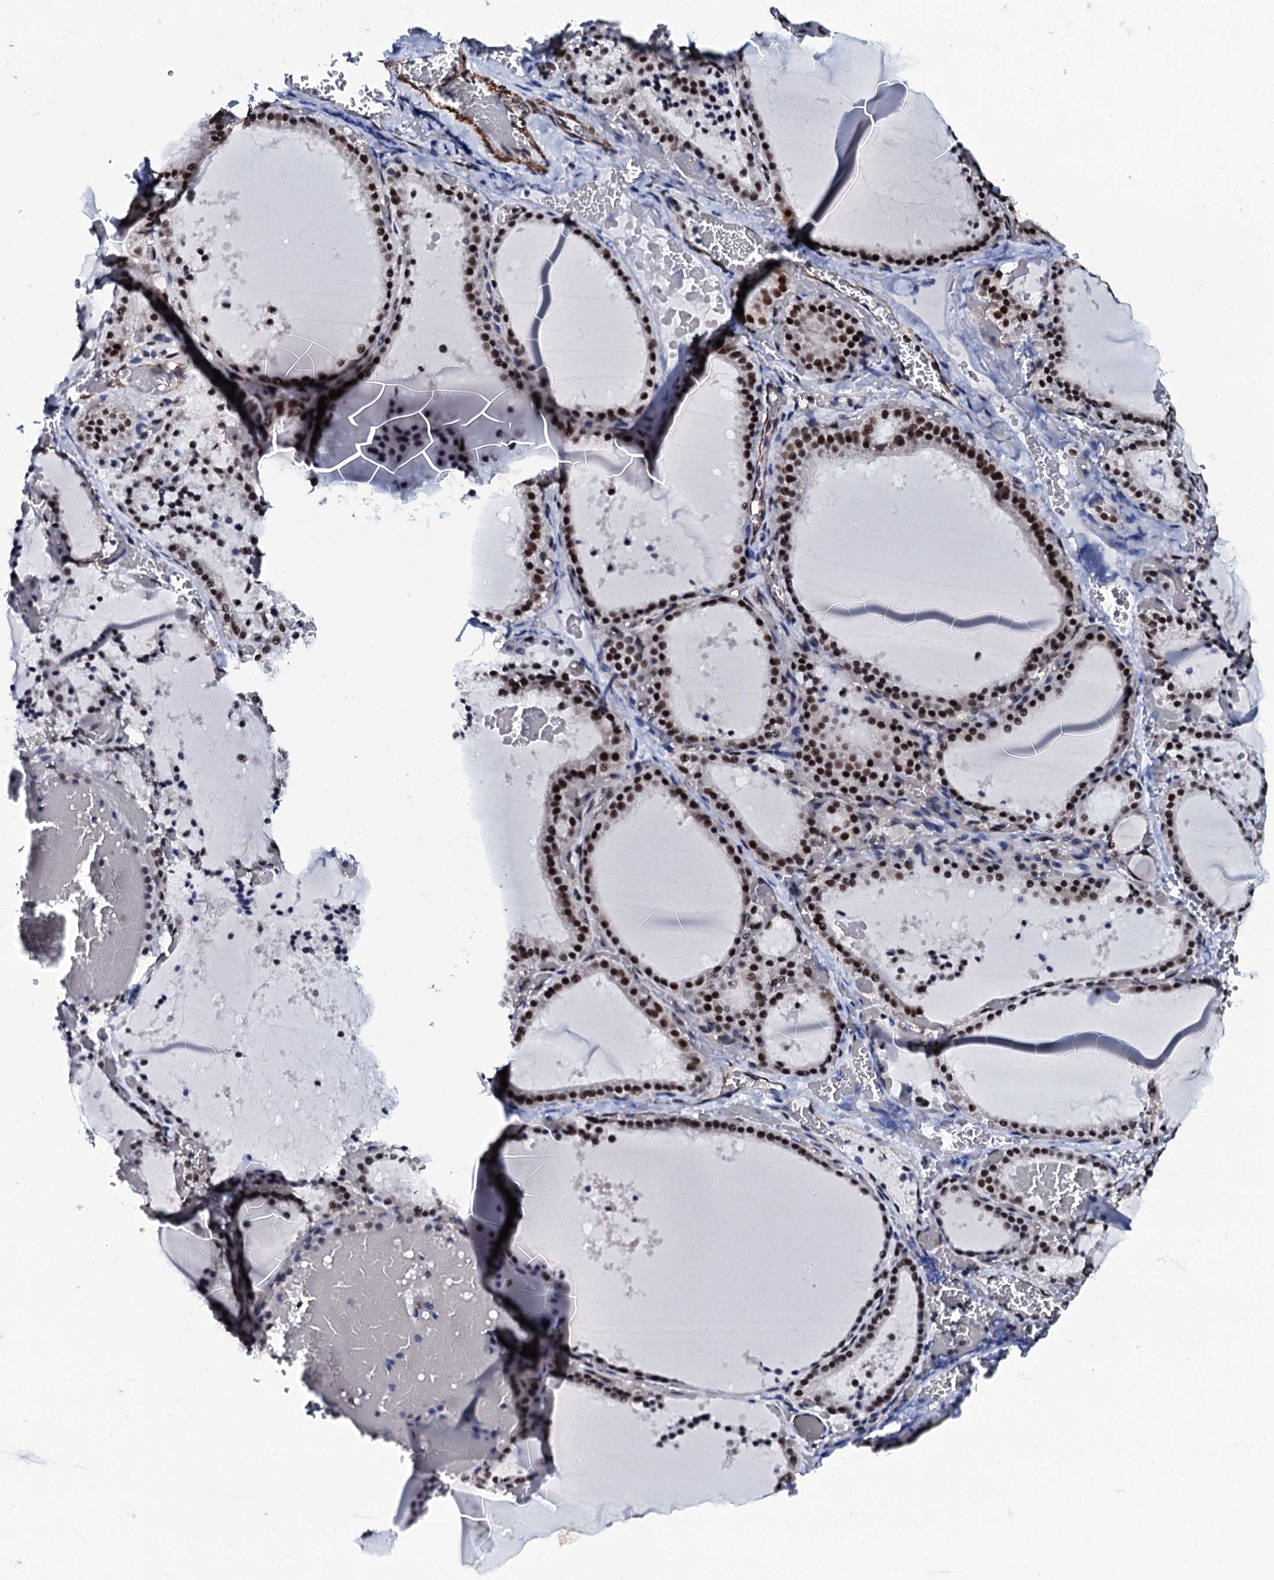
{"staining": {"intensity": "strong", "quantity": ">75%", "location": "nuclear"}, "tissue": "thyroid gland", "cell_type": "Glandular cells", "image_type": "normal", "snomed": [{"axis": "morphology", "description": "Normal tissue, NOS"}, {"axis": "topography", "description": "Thyroid gland"}], "caption": "This histopathology image displays immunohistochemistry (IHC) staining of unremarkable human thyroid gland, with high strong nuclear positivity in about >75% of glandular cells.", "gene": "CWC15", "patient": {"sex": "female", "age": 39}}